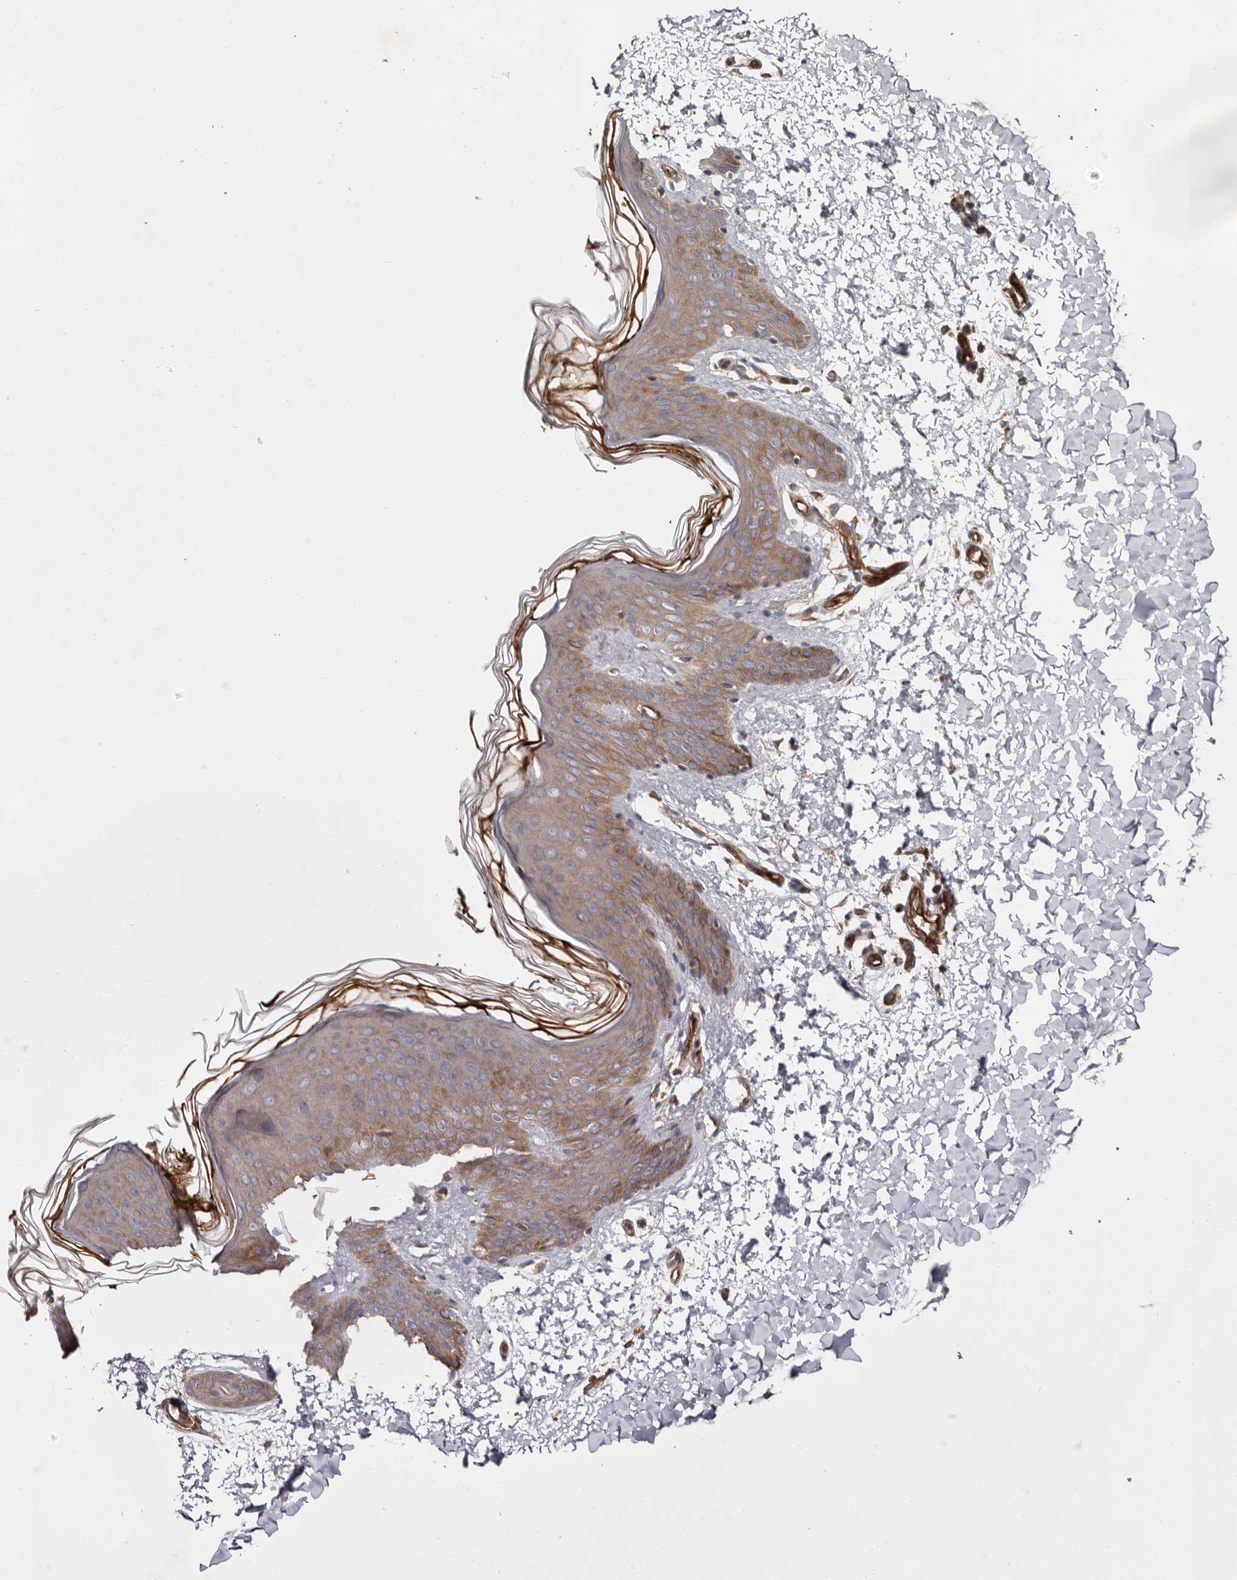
{"staining": {"intensity": "moderate", "quantity": ">75%", "location": "cytoplasmic/membranous"}, "tissue": "skin", "cell_type": "Fibroblasts", "image_type": "normal", "snomed": [{"axis": "morphology", "description": "Normal tissue, NOS"}, {"axis": "morphology", "description": "Neoplasm, benign, NOS"}, {"axis": "topography", "description": "Skin"}, {"axis": "topography", "description": "Soft tissue"}], "caption": "Skin was stained to show a protein in brown. There is medium levels of moderate cytoplasmic/membranous positivity in about >75% of fibroblasts.", "gene": "TMC7", "patient": {"sex": "male", "age": 26}}